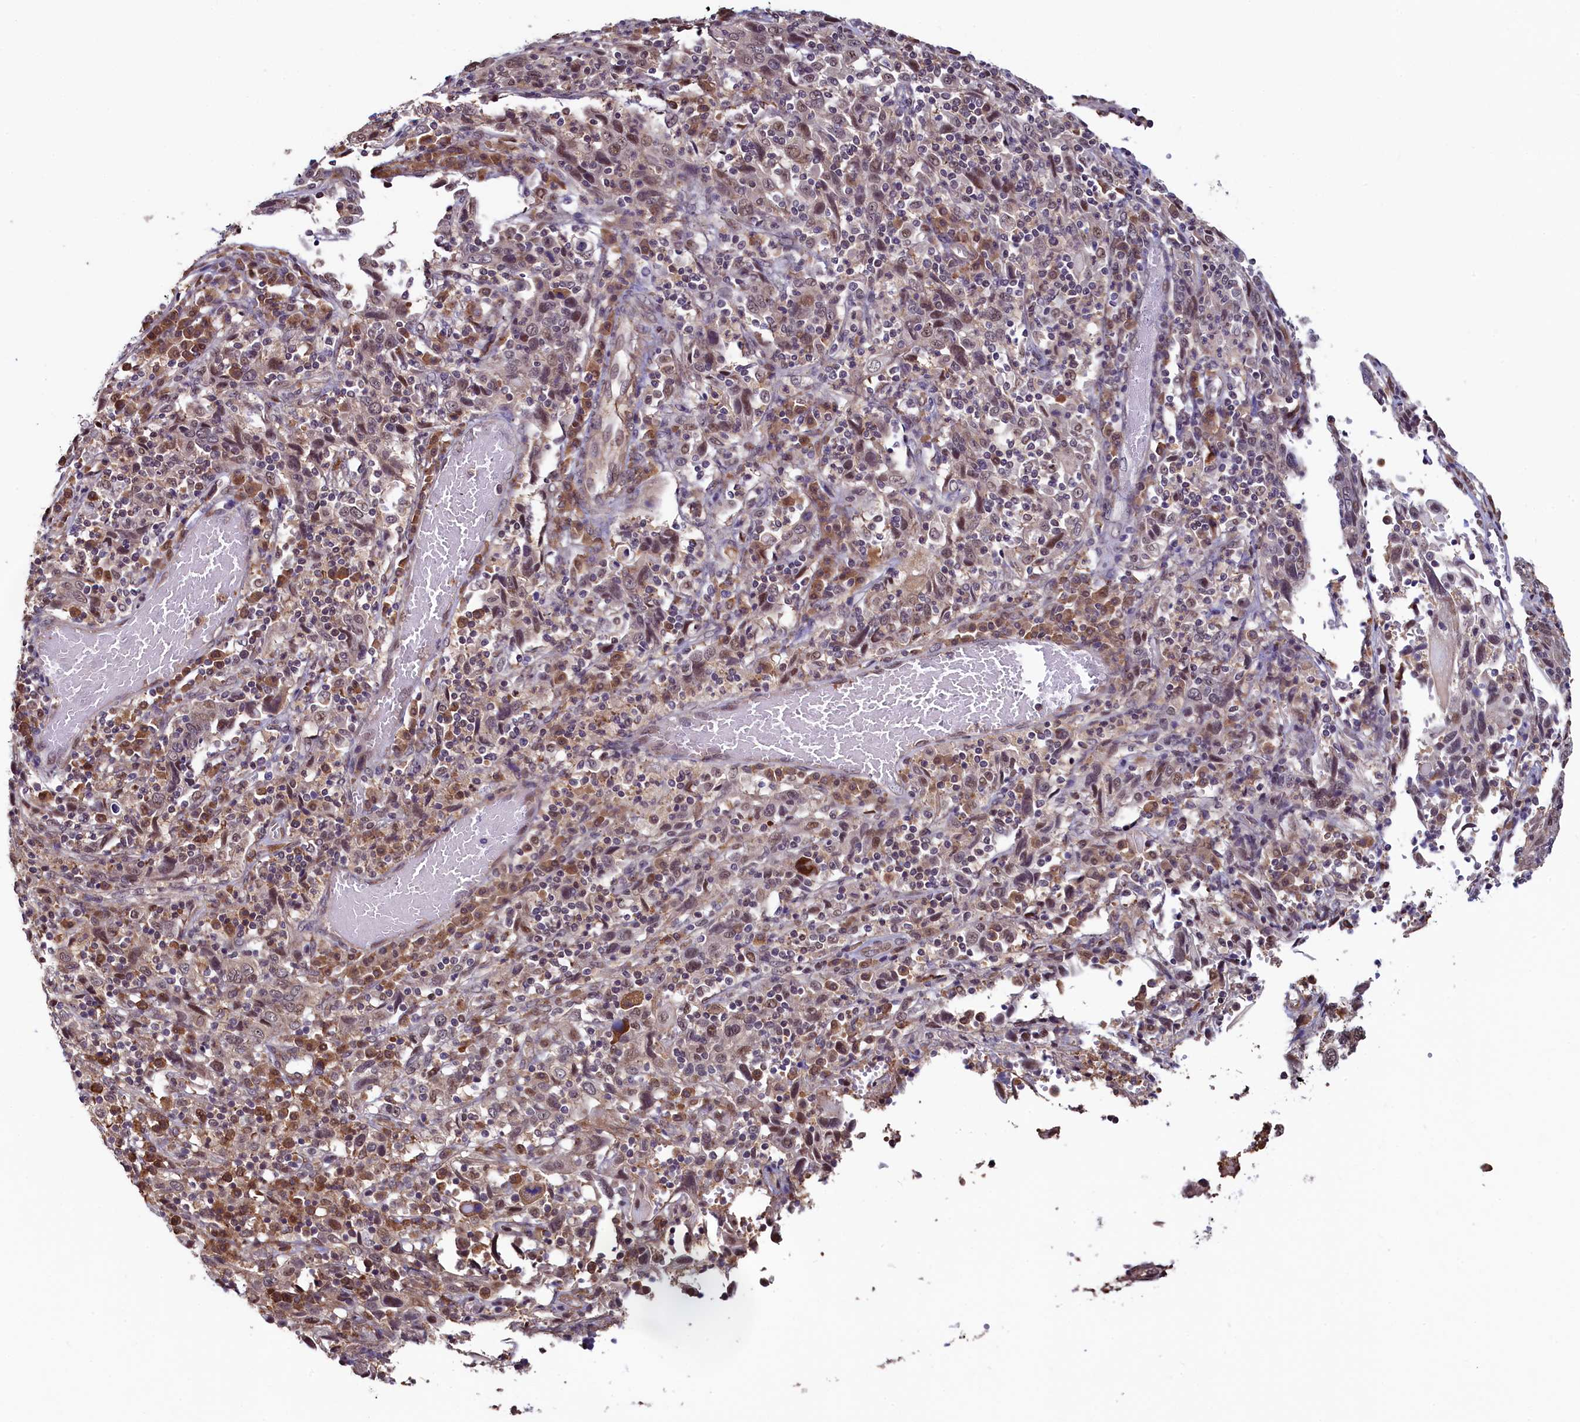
{"staining": {"intensity": "weak", "quantity": "<25%", "location": "cytoplasmic/membranous,nuclear"}, "tissue": "cervical cancer", "cell_type": "Tumor cells", "image_type": "cancer", "snomed": [{"axis": "morphology", "description": "Squamous cell carcinoma, NOS"}, {"axis": "topography", "description": "Cervix"}], "caption": "Cervical cancer (squamous cell carcinoma) was stained to show a protein in brown. There is no significant positivity in tumor cells.", "gene": "LEO1", "patient": {"sex": "female", "age": 46}}